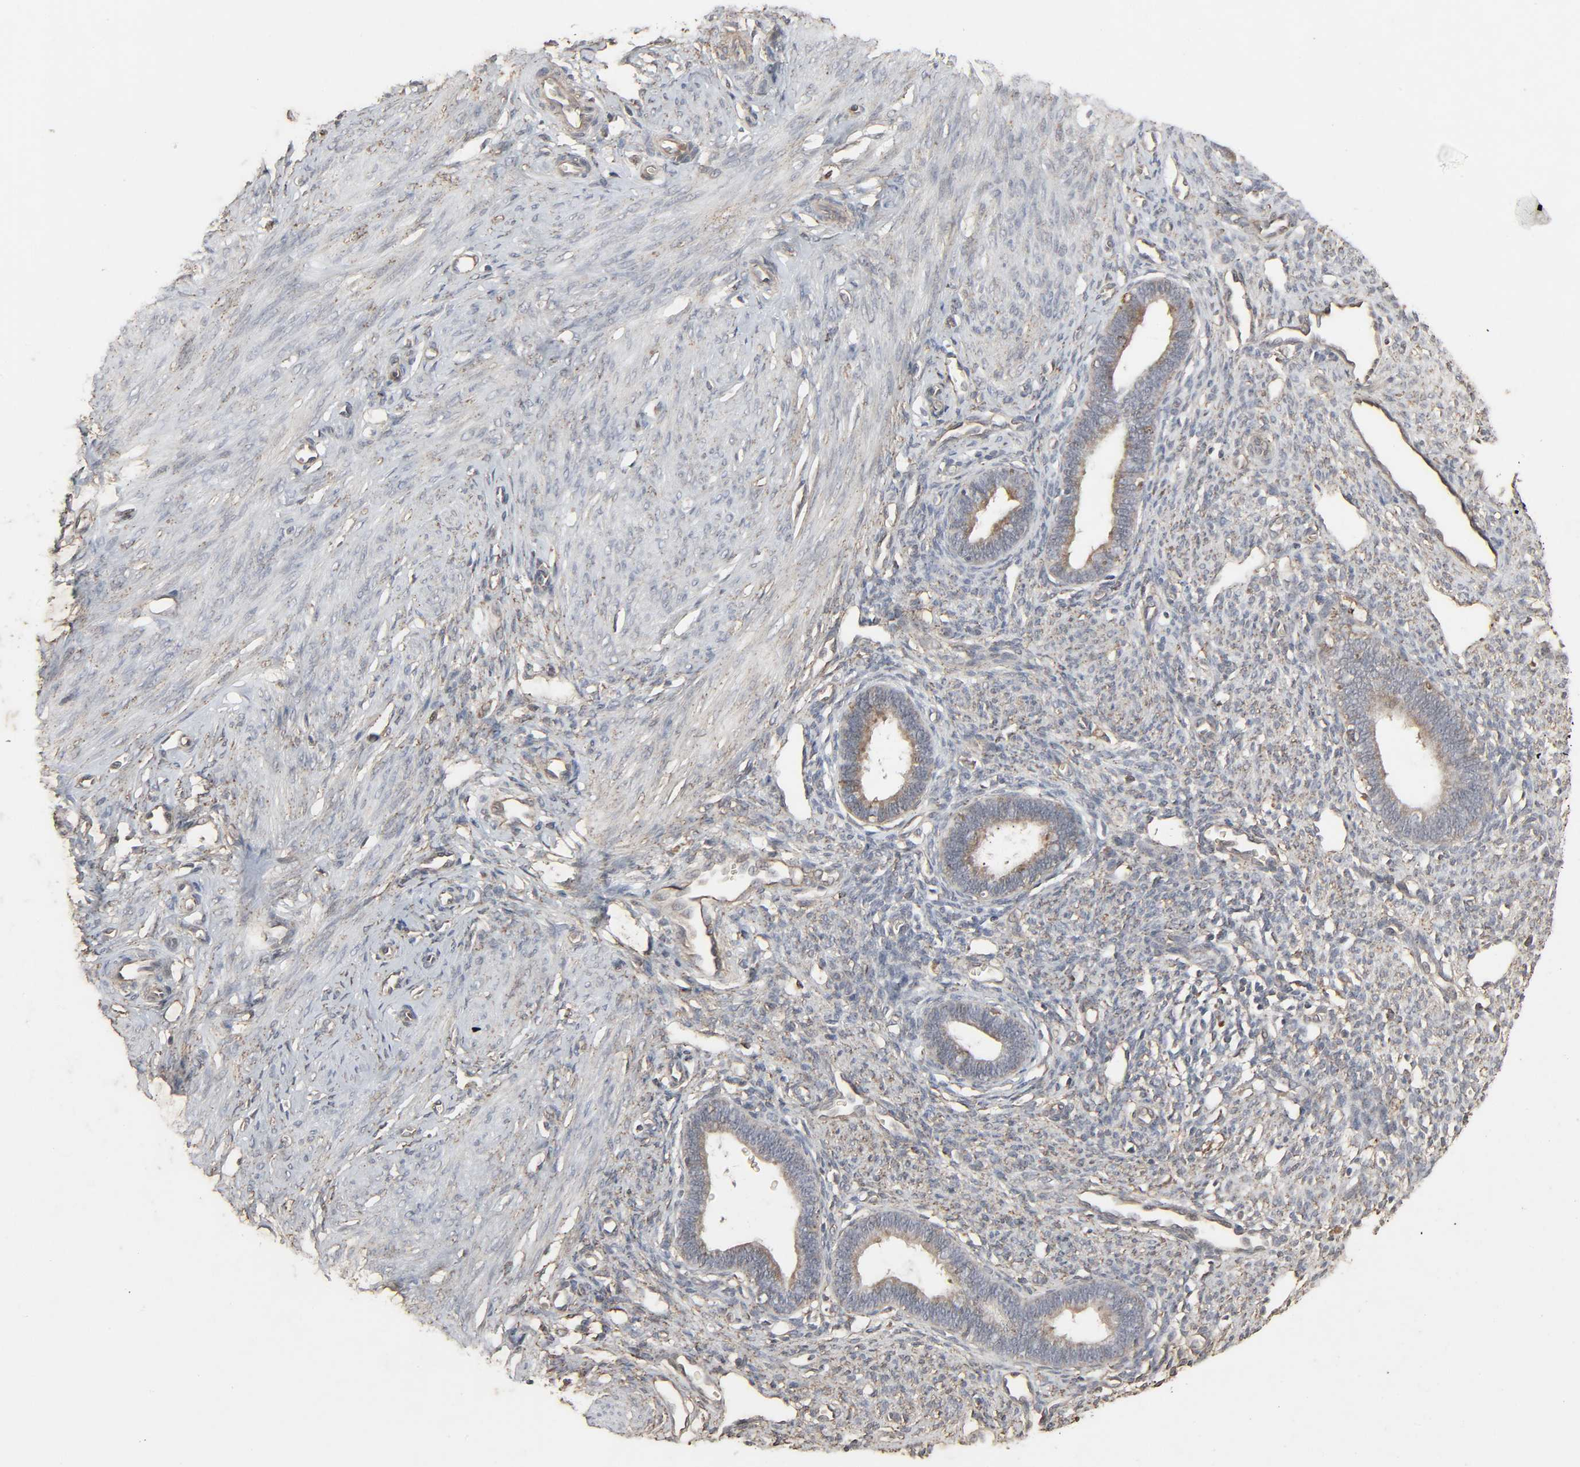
{"staining": {"intensity": "weak", "quantity": "25%-75%", "location": "cytoplasmic/membranous"}, "tissue": "endometrium", "cell_type": "Cells in endometrial stroma", "image_type": "normal", "snomed": [{"axis": "morphology", "description": "Normal tissue, NOS"}, {"axis": "topography", "description": "Endometrium"}], "caption": "An immunohistochemistry (IHC) micrograph of unremarkable tissue is shown. Protein staining in brown highlights weak cytoplasmic/membranous positivity in endometrium within cells in endometrial stroma.", "gene": "ADCY4", "patient": {"sex": "female", "age": 27}}